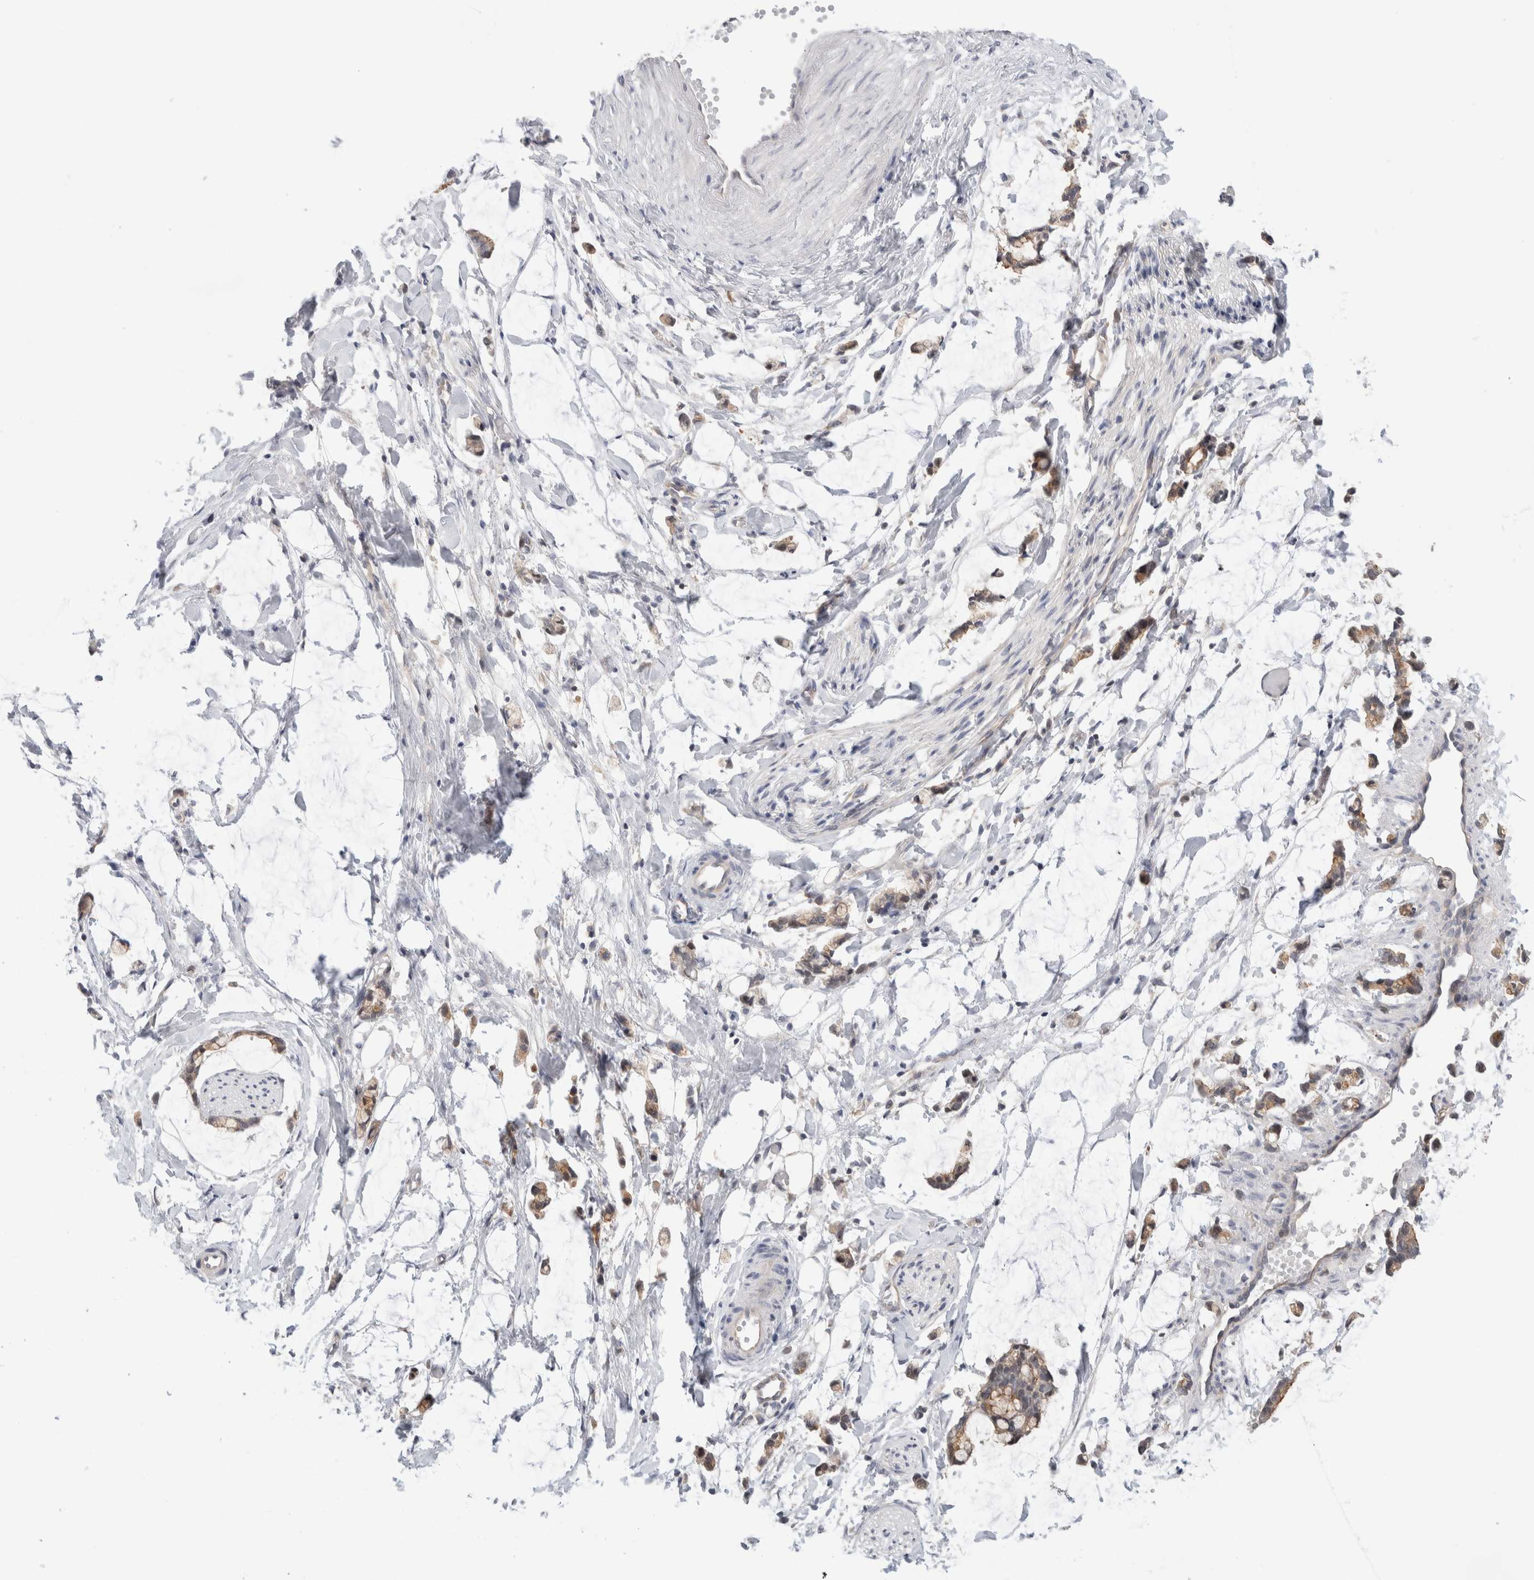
{"staining": {"intensity": "negative", "quantity": "none", "location": "none"}, "tissue": "adipose tissue", "cell_type": "Adipocytes", "image_type": "normal", "snomed": [{"axis": "morphology", "description": "Normal tissue, NOS"}, {"axis": "morphology", "description": "Adenocarcinoma, NOS"}, {"axis": "topography", "description": "Colon"}, {"axis": "topography", "description": "Peripheral nerve tissue"}], "caption": "Immunohistochemistry (IHC) image of unremarkable adipose tissue: human adipose tissue stained with DAB reveals no significant protein staining in adipocytes.", "gene": "SYTL5", "patient": {"sex": "male", "age": 14}}